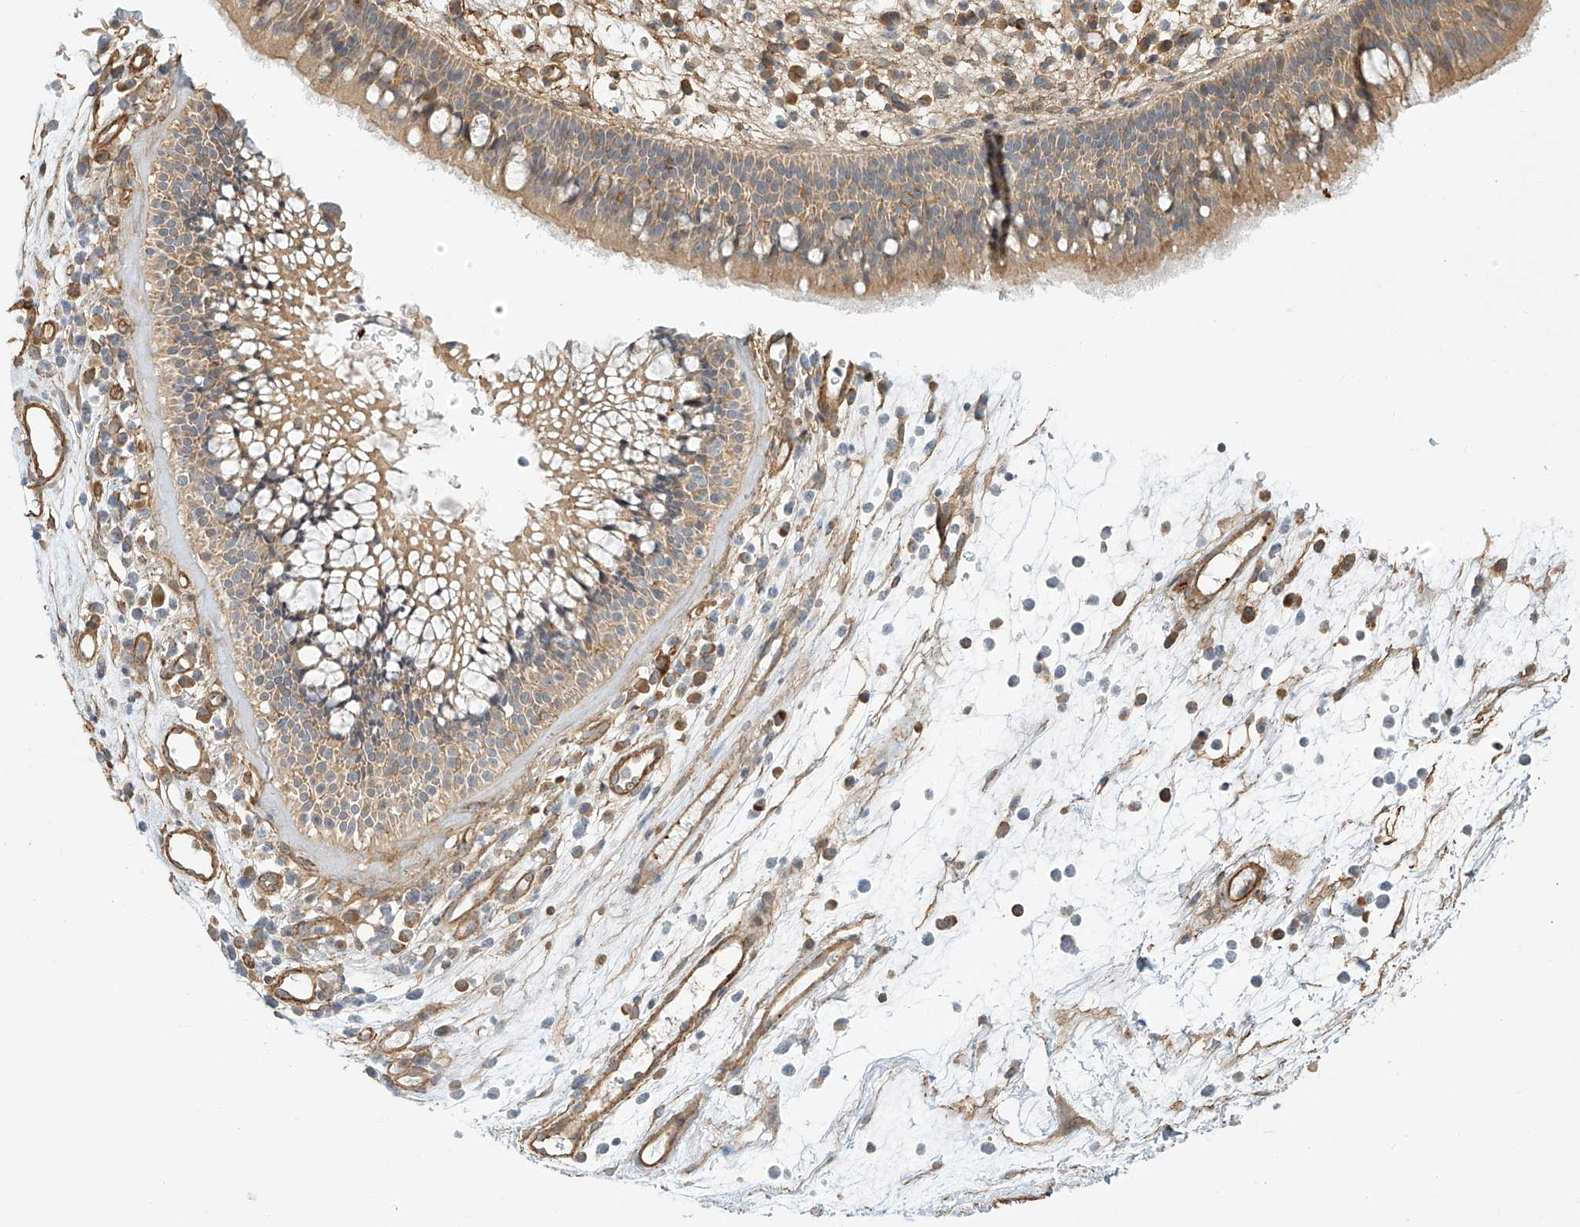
{"staining": {"intensity": "moderate", "quantity": ">75%", "location": "cytoplasmic/membranous"}, "tissue": "nasopharynx", "cell_type": "Respiratory epithelial cells", "image_type": "normal", "snomed": [{"axis": "morphology", "description": "Normal tissue, NOS"}, {"axis": "morphology", "description": "Inflammation, NOS"}, {"axis": "morphology", "description": "Malignant melanoma, Metastatic site"}, {"axis": "topography", "description": "Nasopharynx"}], "caption": "Nasopharynx stained with immunohistochemistry reveals moderate cytoplasmic/membranous staining in about >75% of respiratory epithelial cells. The protein is shown in brown color, while the nuclei are stained blue.", "gene": "CSMD3", "patient": {"sex": "male", "age": 70}}